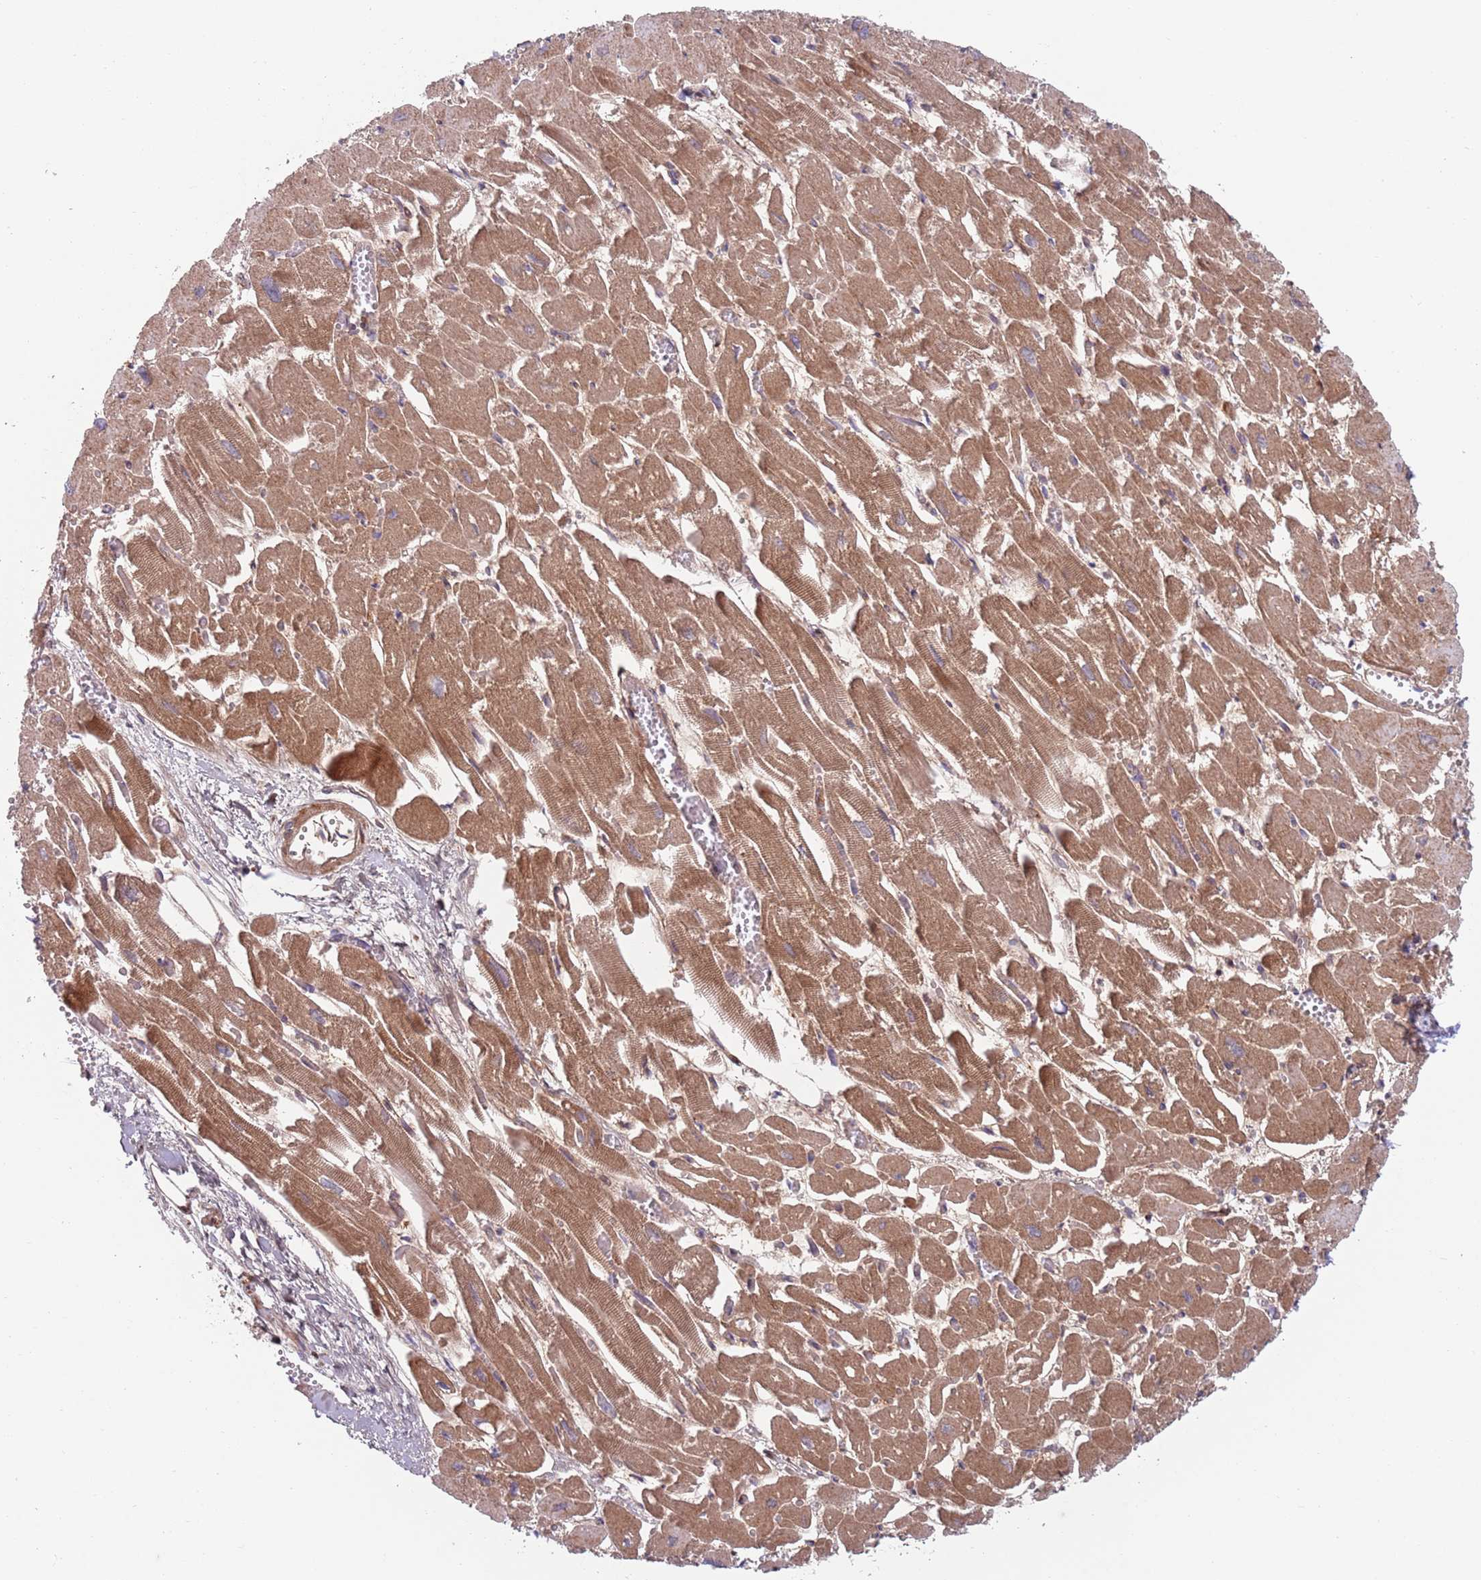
{"staining": {"intensity": "moderate", "quantity": ">75%", "location": "cytoplasmic/membranous"}, "tissue": "heart muscle", "cell_type": "Cardiomyocytes", "image_type": "normal", "snomed": [{"axis": "morphology", "description": "Normal tissue, NOS"}, {"axis": "topography", "description": "Heart"}], "caption": "The histopathology image reveals immunohistochemical staining of unremarkable heart muscle. There is moderate cytoplasmic/membranous positivity is appreciated in approximately >75% of cardiomyocytes.", "gene": "ZMYM5", "patient": {"sex": "male", "age": 54}}